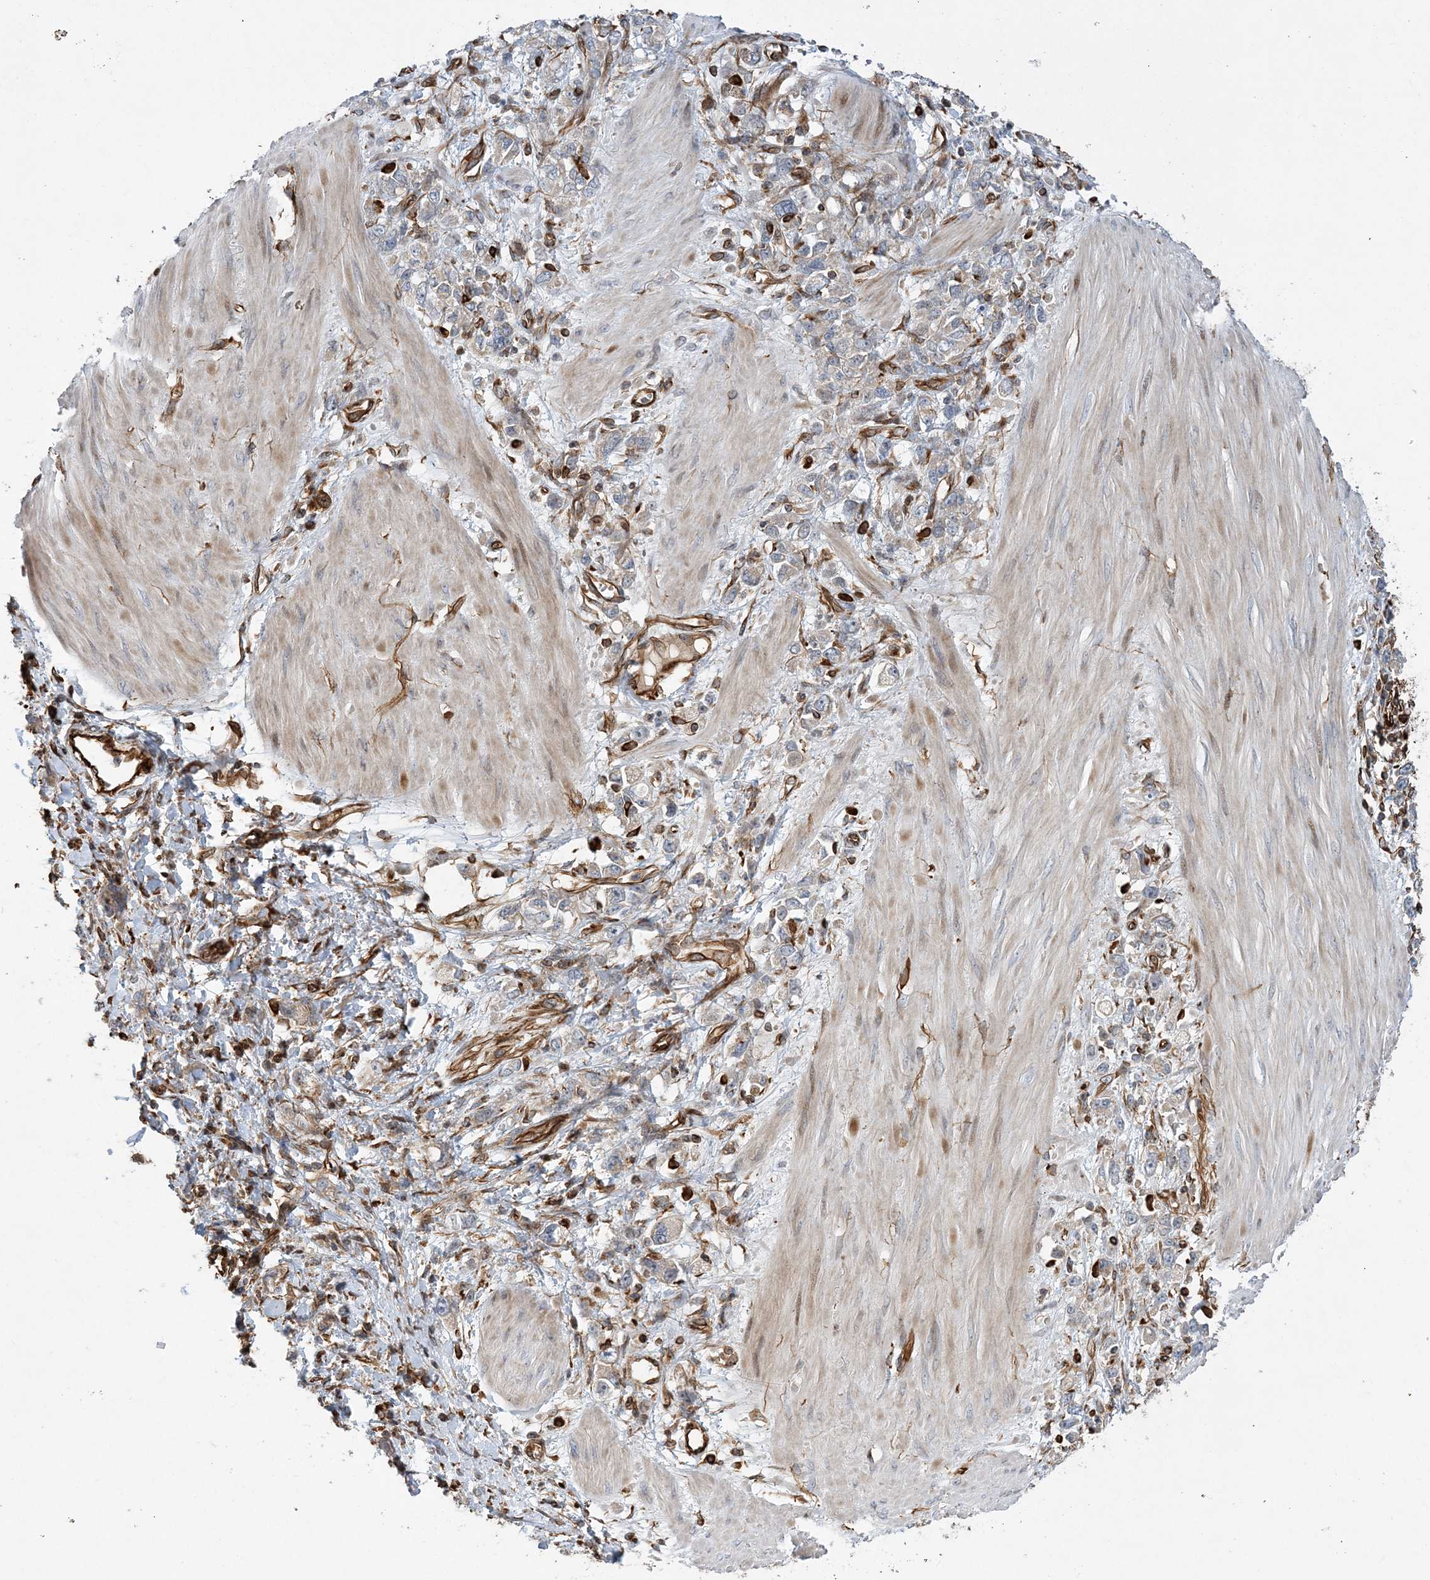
{"staining": {"intensity": "negative", "quantity": "none", "location": "none"}, "tissue": "stomach cancer", "cell_type": "Tumor cells", "image_type": "cancer", "snomed": [{"axis": "morphology", "description": "Adenocarcinoma, NOS"}, {"axis": "topography", "description": "Stomach"}], "caption": "Tumor cells are negative for protein expression in human adenocarcinoma (stomach). (Brightfield microscopy of DAB (3,3'-diaminobenzidine) IHC at high magnification).", "gene": "FAM114A2", "patient": {"sex": "female", "age": 76}}